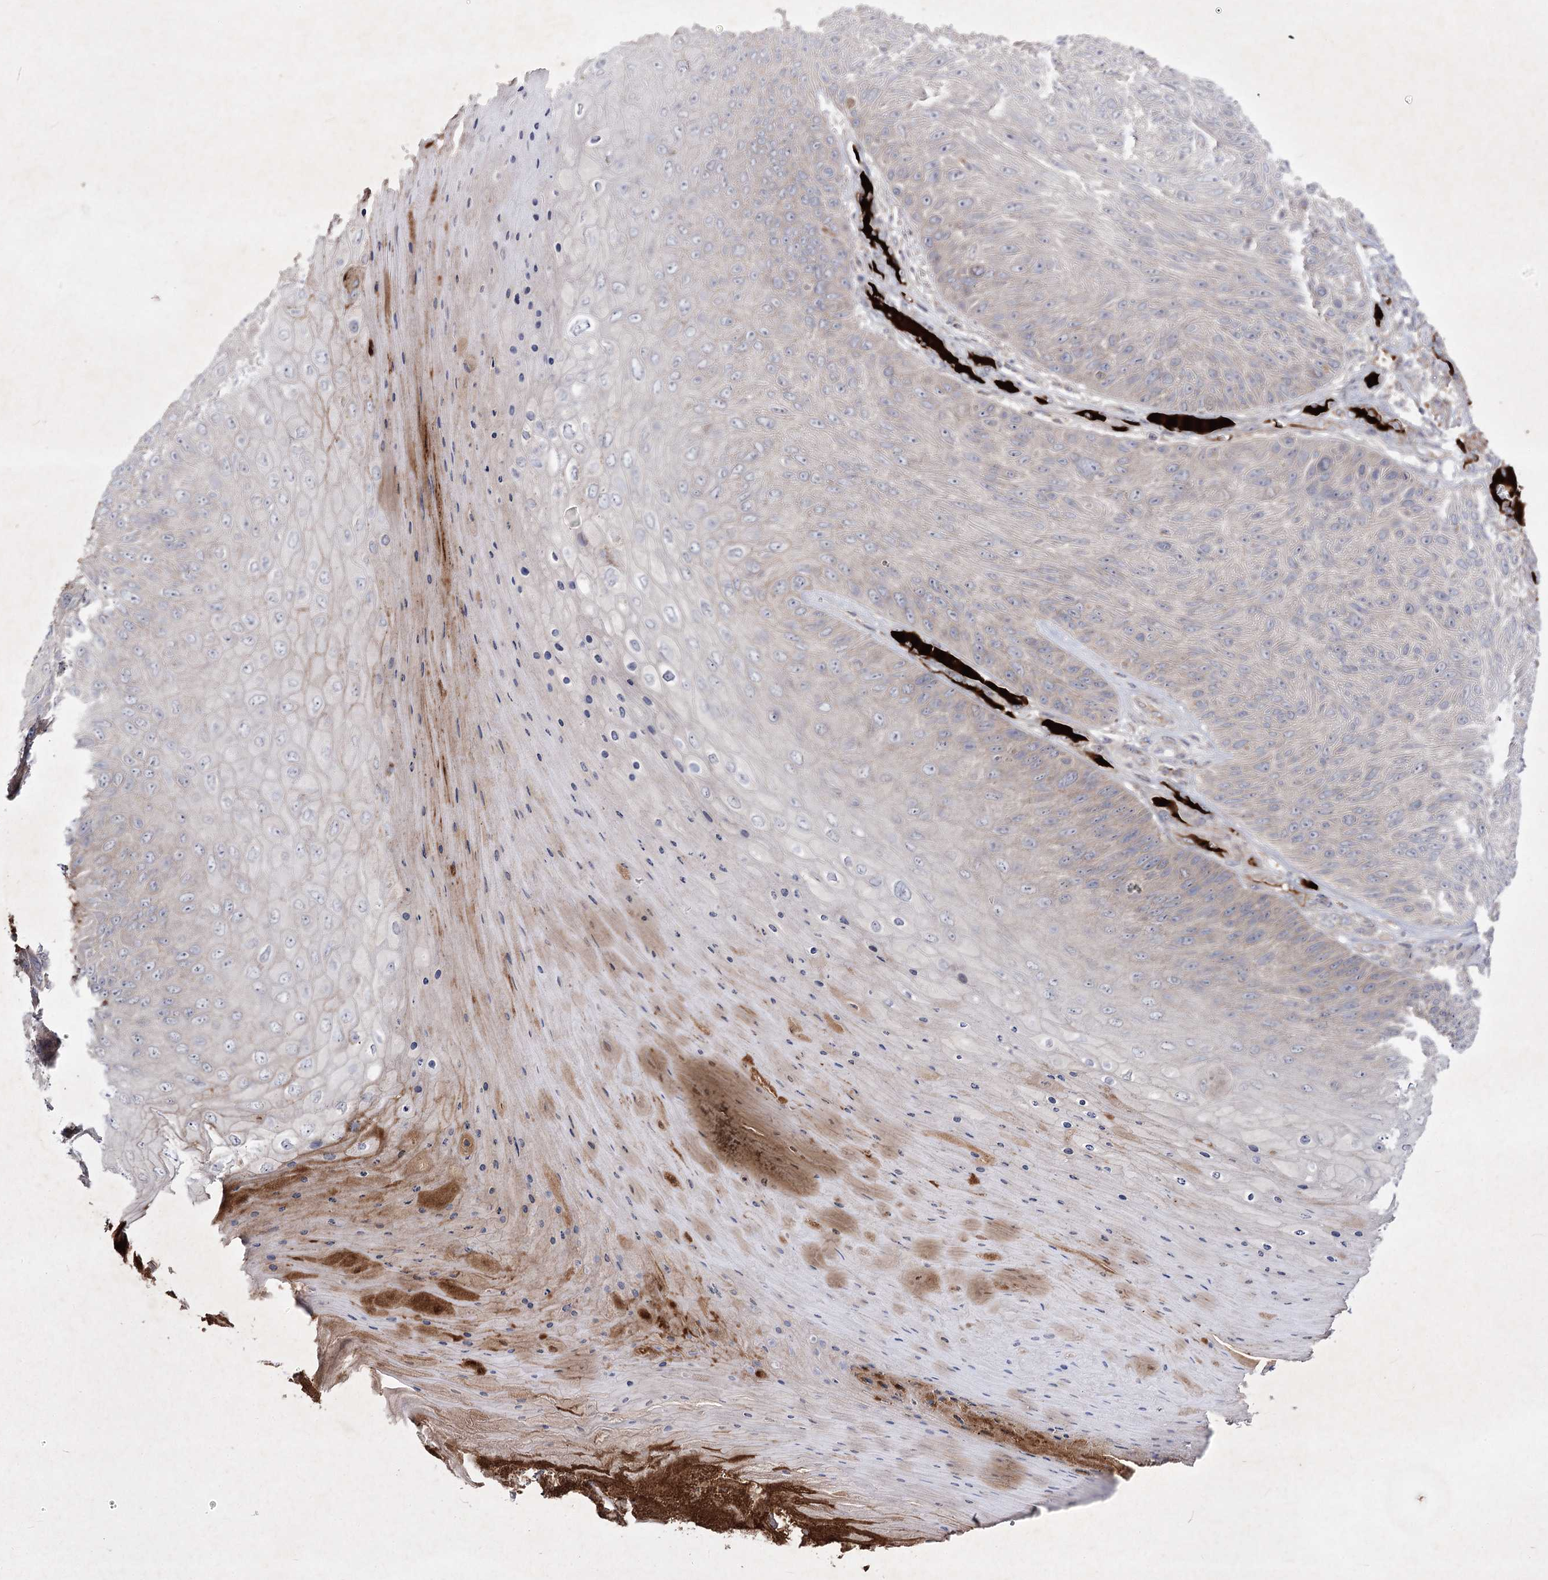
{"staining": {"intensity": "weak", "quantity": "25%-75%", "location": "cytoplasmic/membranous"}, "tissue": "skin cancer", "cell_type": "Tumor cells", "image_type": "cancer", "snomed": [{"axis": "morphology", "description": "Squamous cell carcinoma, NOS"}, {"axis": "topography", "description": "Skin"}], "caption": "Weak cytoplasmic/membranous staining is identified in approximately 25%-75% of tumor cells in skin cancer (squamous cell carcinoma).", "gene": "CIB2", "patient": {"sex": "female", "age": 88}}